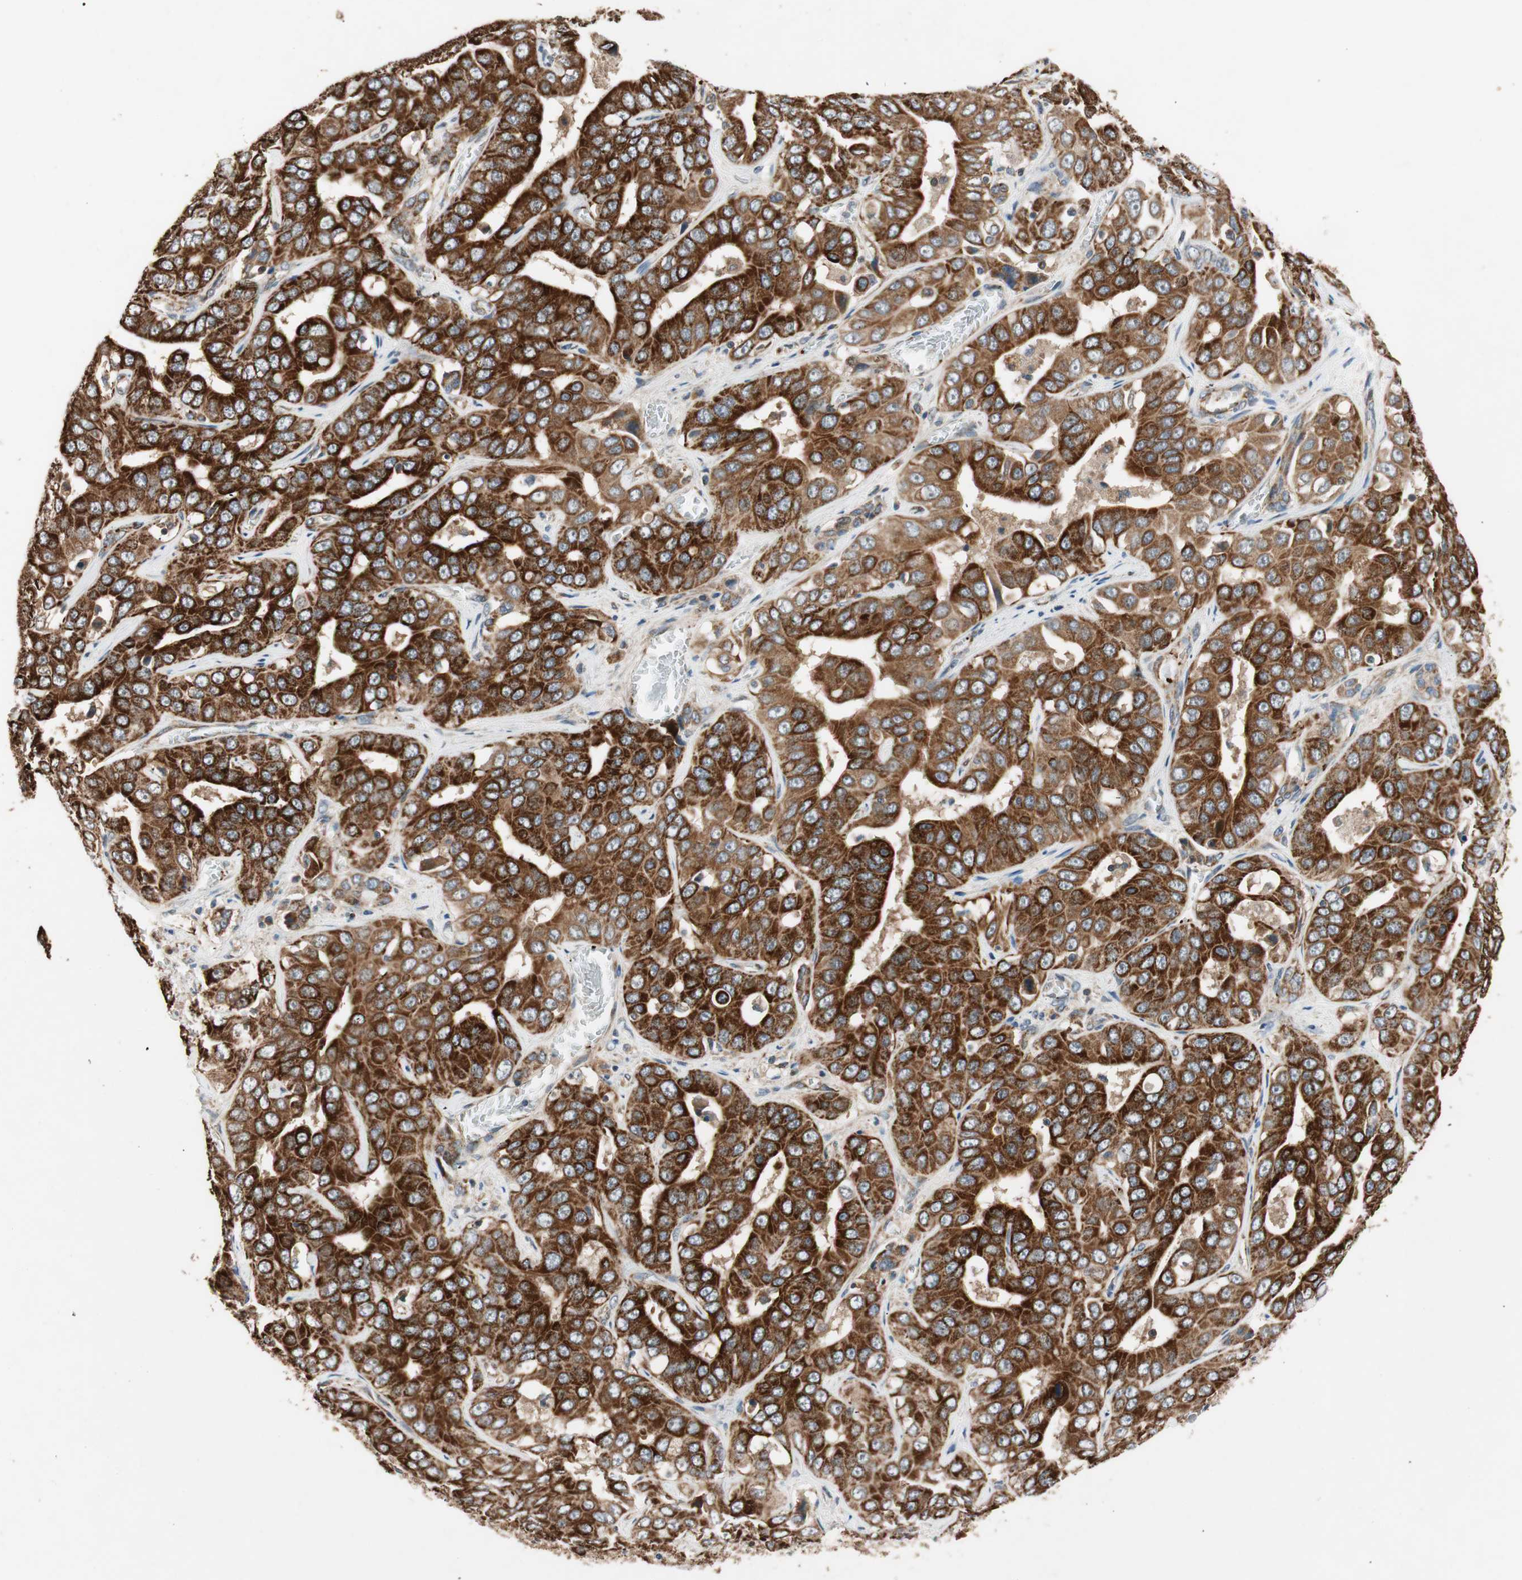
{"staining": {"intensity": "strong", "quantity": ">75%", "location": "cytoplasmic/membranous,nuclear"}, "tissue": "liver cancer", "cell_type": "Tumor cells", "image_type": "cancer", "snomed": [{"axis": "morphology", "description": "Cholangiocarcinoma"}, {"axis": "topography", "description": "Liver"}], "caption": "Immunohistochemistry (IHC) of human liver cancer shows high levels of strong cytoplasmic/membranous and nuclear staining in approximately >75% of tumor cells.", "gene": "AKAP1", "patient": {"sex": "female", "age": 52}}